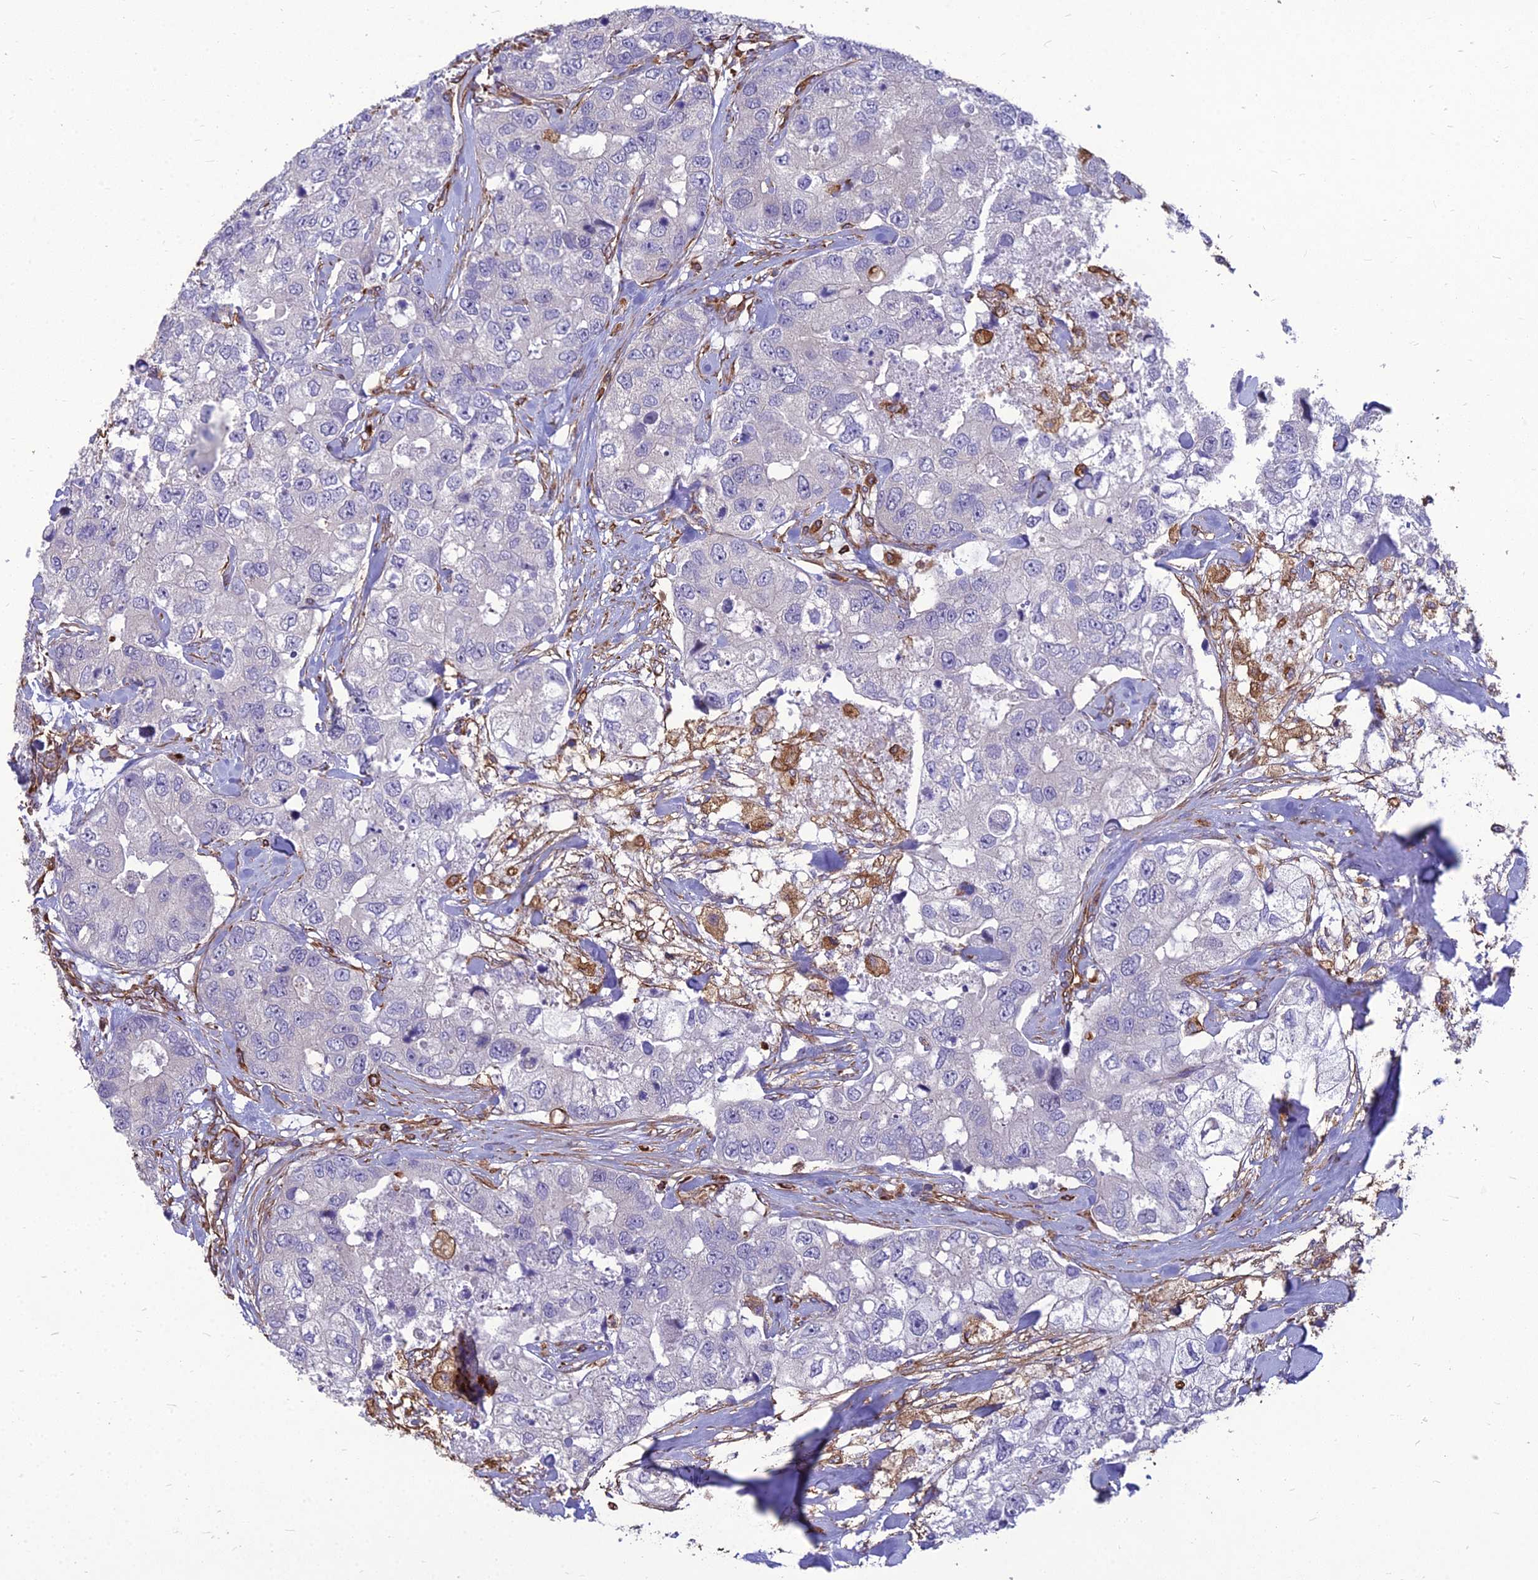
{"staining": {"intensity": "negative", "quantity": "none", "location": "none"}, "tissue": "breast cancer", "cell_type": "Tumor cells", "image_type": "cancer", "snomed": [{"axis": "morphology", "description": "Duct carcinoma"}, {"axis": "topography", "description": "Breast"}], "caption": "The immunohistochemistry (IHC) image has no significant staining in tumor cells of breast cancer (intraductal carcinoma) tissue. (DAB (3,3'-diaminobenzidine) immunohistochemistry (IHC), high magnification).", "gene": "PSMD11", "patient": {"sex": "female", "age": 62}}